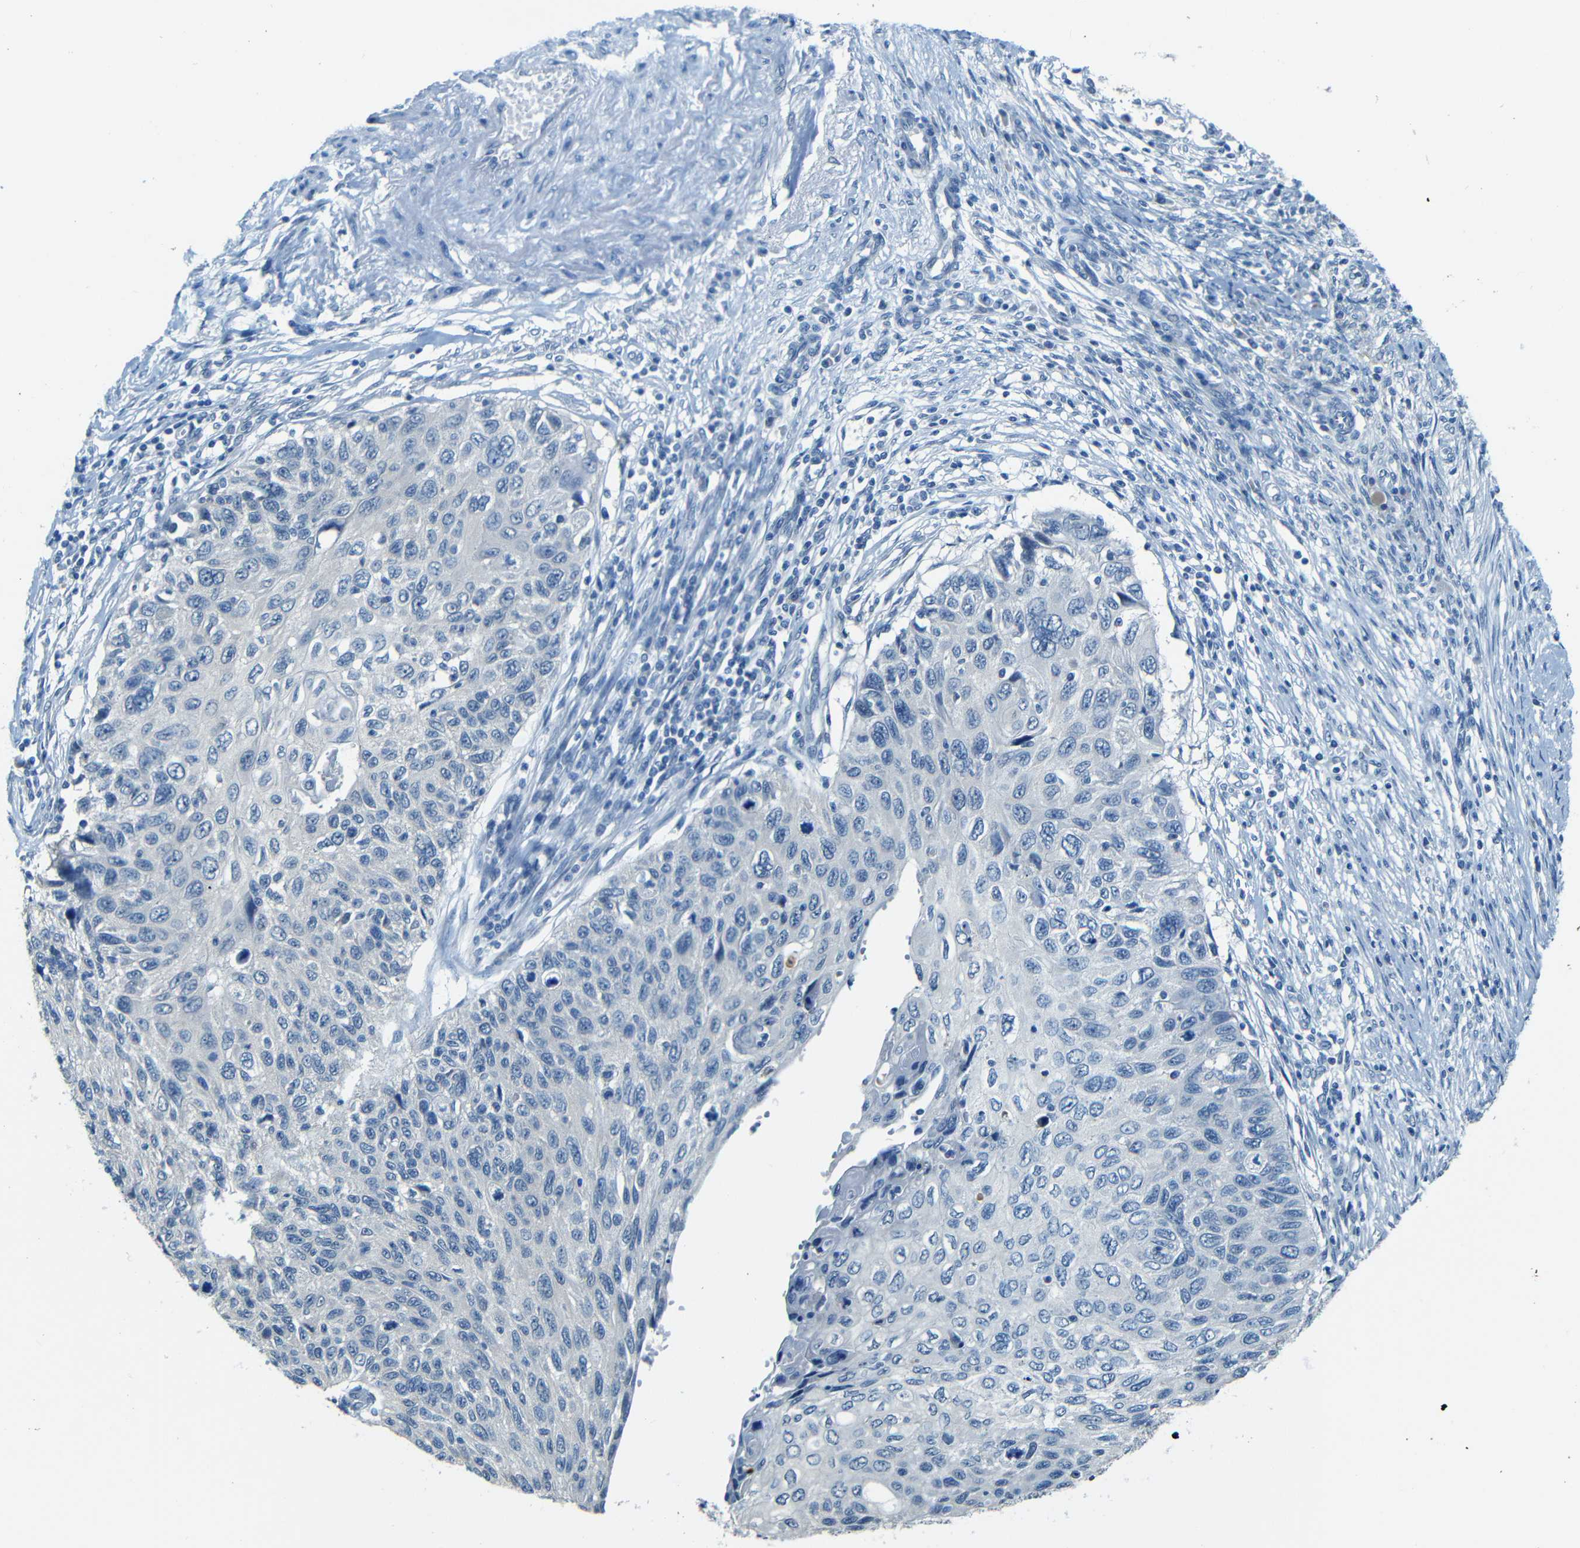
{"staining": {"intensity": "negative", "quantity": "none", "location": "none"}, "tissue": "cervical cancer", "cell_type": "Tumor cells", "image_type": "cancer", "snomed": [{"axis": "morphology", "description": "Squamous cell carcinoma, NOS"}, {"axis": "topography", "description": "Cervix"}], "caption": "Immunohistochemical staining of cervical cancer exhibits no significant staining in tumor cells.", "gene": "ZMAT1", "patient": {"sex": "female", "age": 70}}